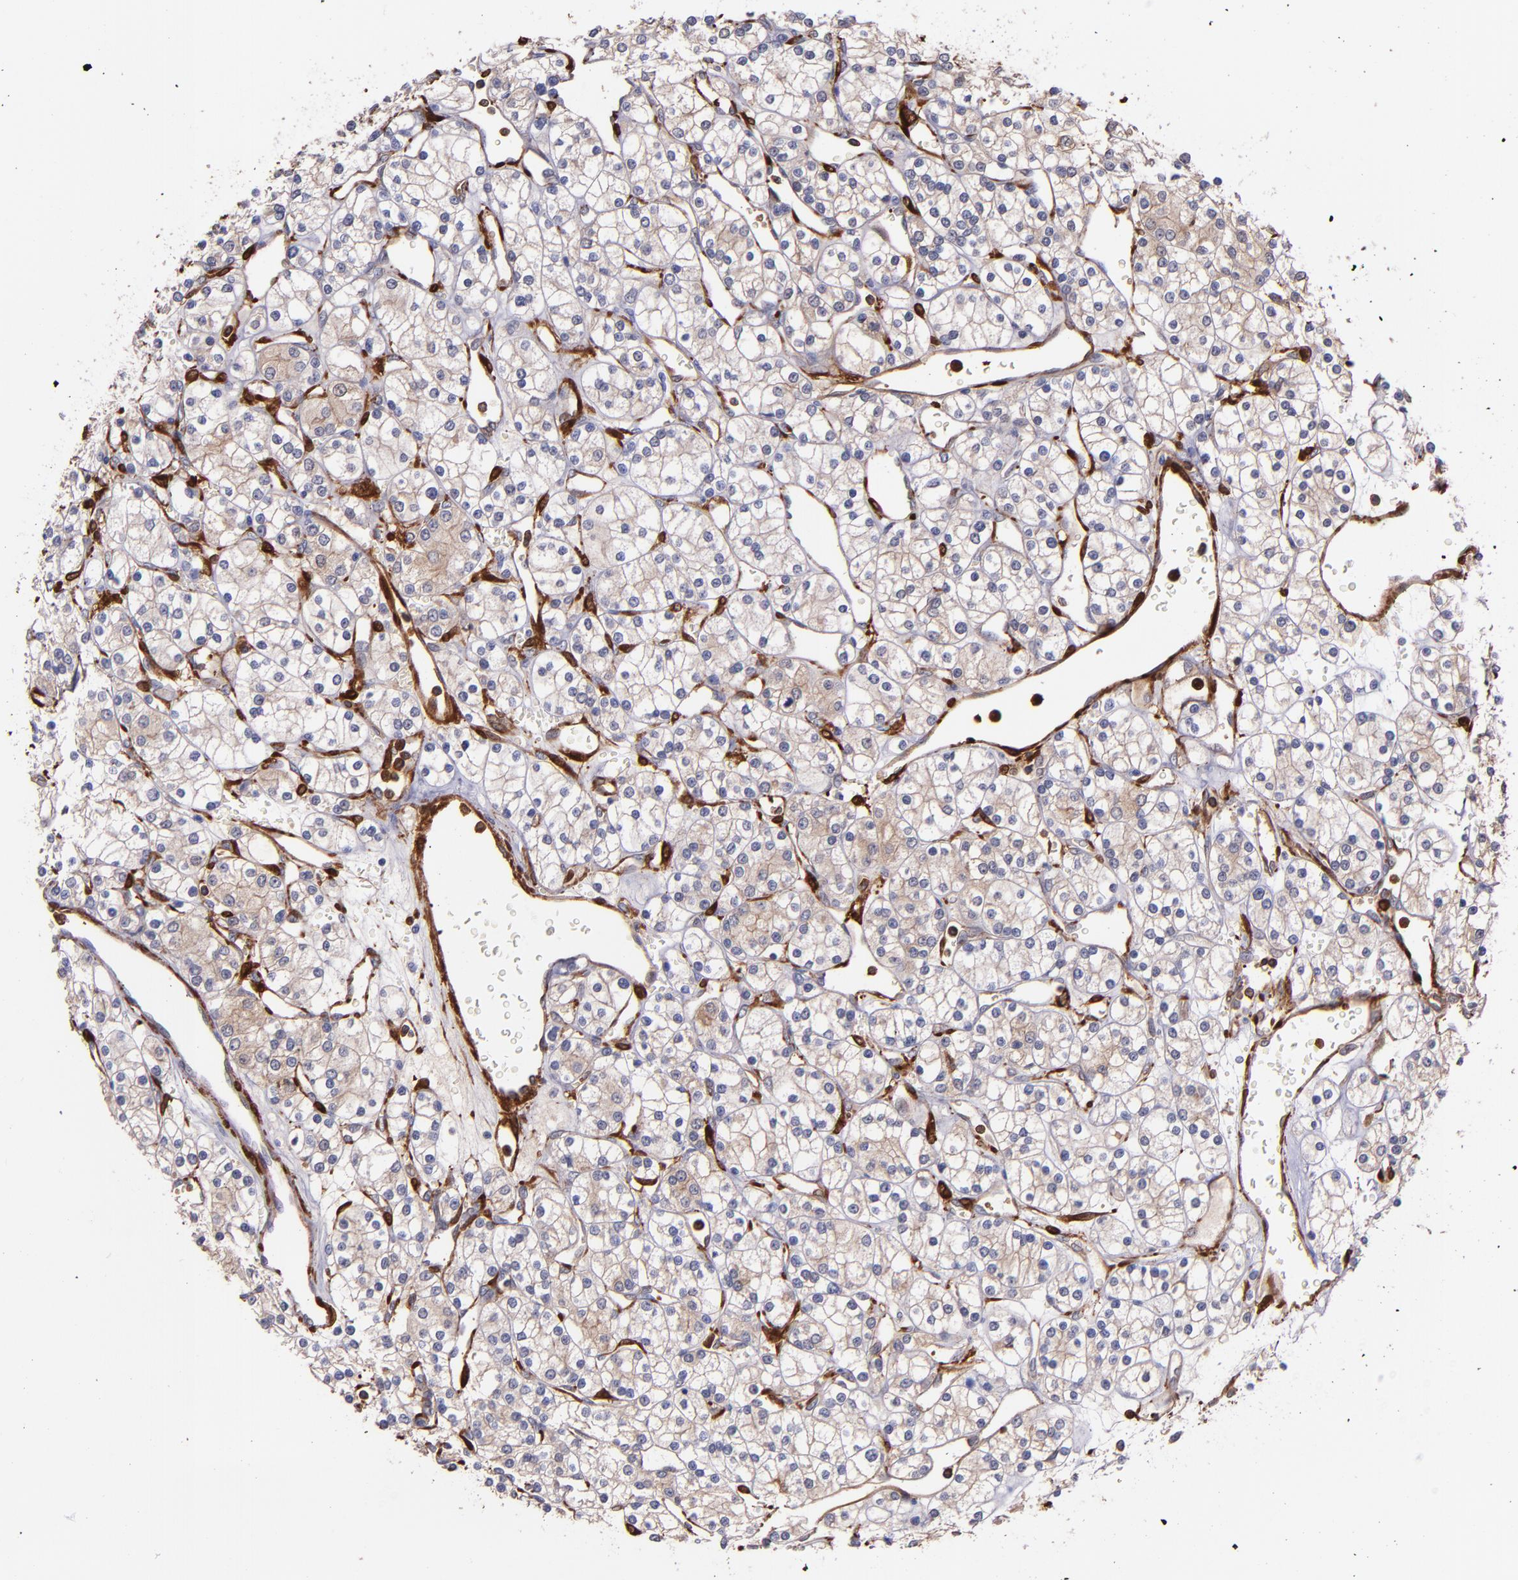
{"staining": {"intensity": "weak", "quantity": "25%-75%", "location": "cytoplasmic/membranous"}, "tissue": "renal cancer", "cell_type": "Tumor cells", "image_type": "cancer", "snomed": [{"axis": "morphology", "description": "Adenocarcinoma, NOS"}, {"axis": "topography", "description": "Kidney"}], "caption": "Immunohistochemistry of human renal cancer (adenocarcinoma) displays low levels of weak cytoplasmic/membranous staining in about 25%-75% of tumor cells. The staining was performed using DAB to visualize the protein expression in brown, while the nuclei were stained in blue with hematoxylin (Magnification: 20x).", "gene": "VCL", "patient": {"sex": "female", "age": 62}}